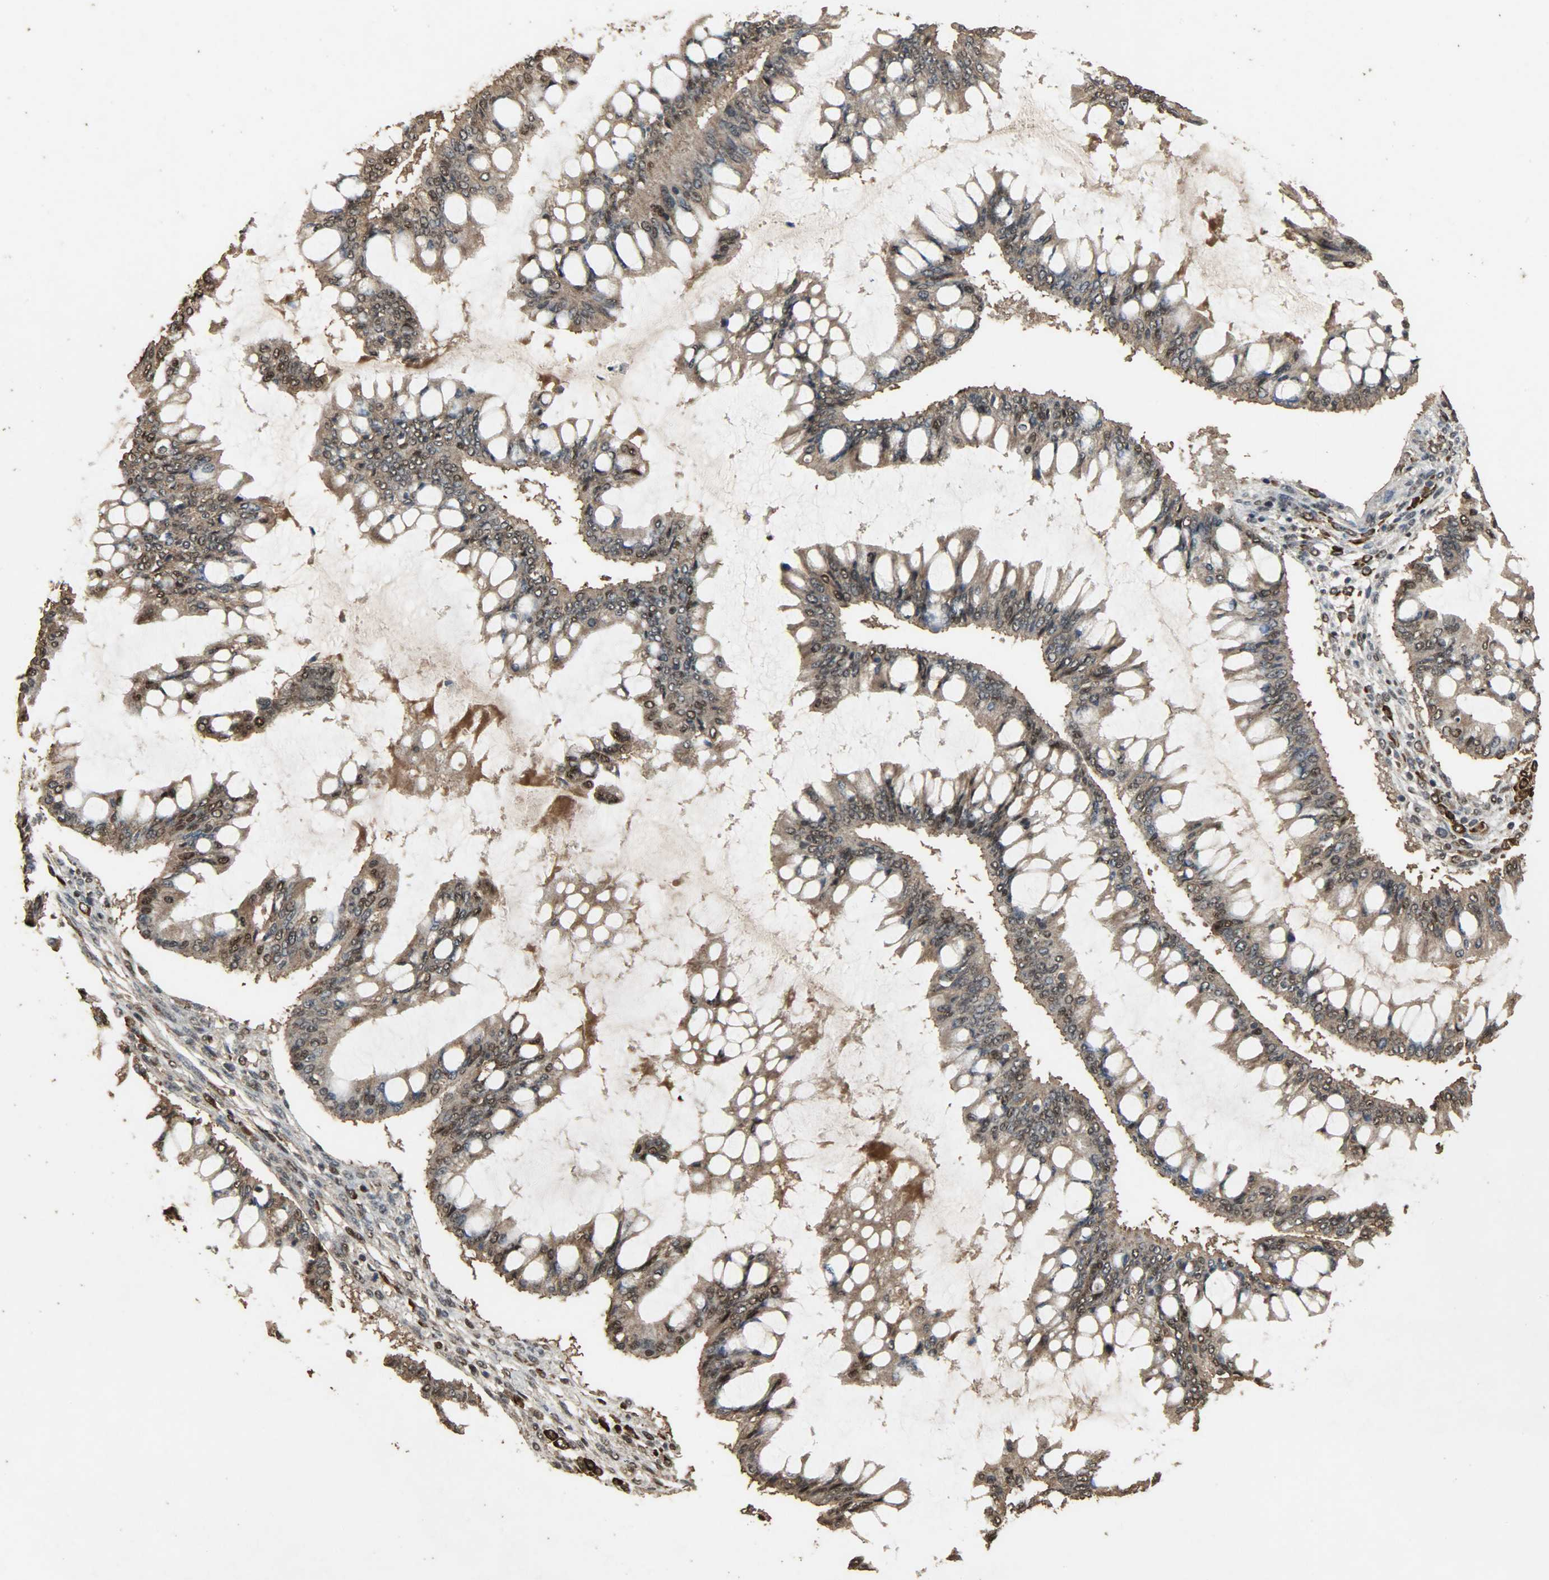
{"staining": {"intensity": "strong", "quantity": ">75%", "location": "cytoplasmic/membranous,nuclear"}, "tissue": "ovarian cancer", "cell_type": "Tumor cells", "image_type": "cancer", "snomed": [{"axis": "morphology", "description": "Cystadenocarcinoma, mucinous, NOS"}, {"axis": "topography", "description": "Ovary"}], "caption": "Immunohistochemistry histopathology image of neoplastic tissue: human ovarian cancer (mucinous cystadenocarcinoma) stained using immunohistochemistry (IHC) exhibits high levels of strong protein expression localized specifically in the cytoplasmic/membranous and nuclear of tumor cells, appearing as a cytoplasmic/membranous and nuclear brown color.", "gene": "CCNT2", "patient": {"sex": "female", "age": 73}}